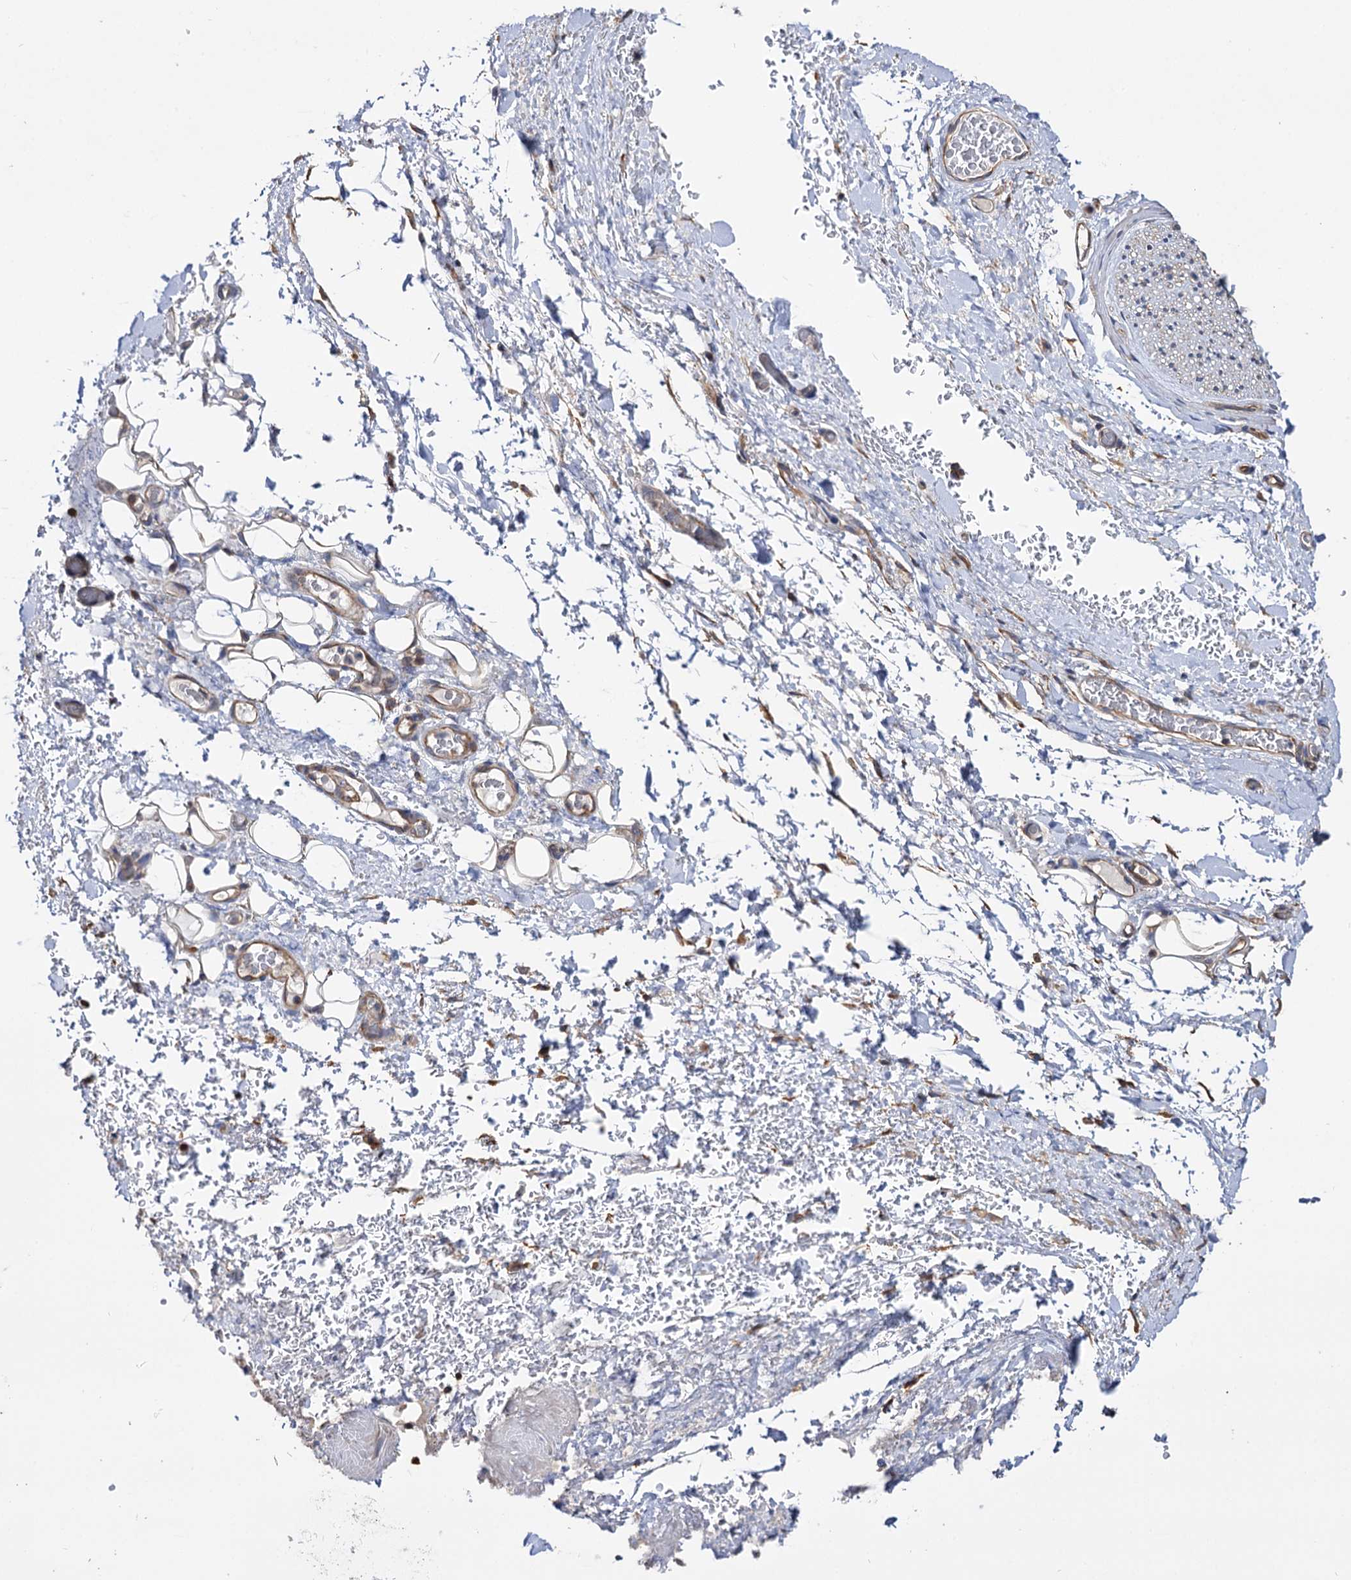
{"staining": {"intensity": "weak", "quantity": ">75%", "location": "cytoplasmic/membranous"}, "tissue": "adipose tissue", "cell_type": "Adipocytes", "image_type": "normal", "snomed": [{"axis": "morphology", "description": "Normal tissue, NOS"}, {"axis": "morphology", "description": "Adenocarcinoma, NOS"}, {"axis": "topography", "description": "Stomach, upper"}, {"axis": "topography", "description": "Peripheral nerve tissue"}], "caption": "Approximately >75% of adipocytes in unremarkable adipose tissue reveal weak cytoplasmic/membranous protein positivity as visualized by brown immunohistochemical staining.", "gene": "IDI1", "patient": {"sex": "male", "age": 62}}